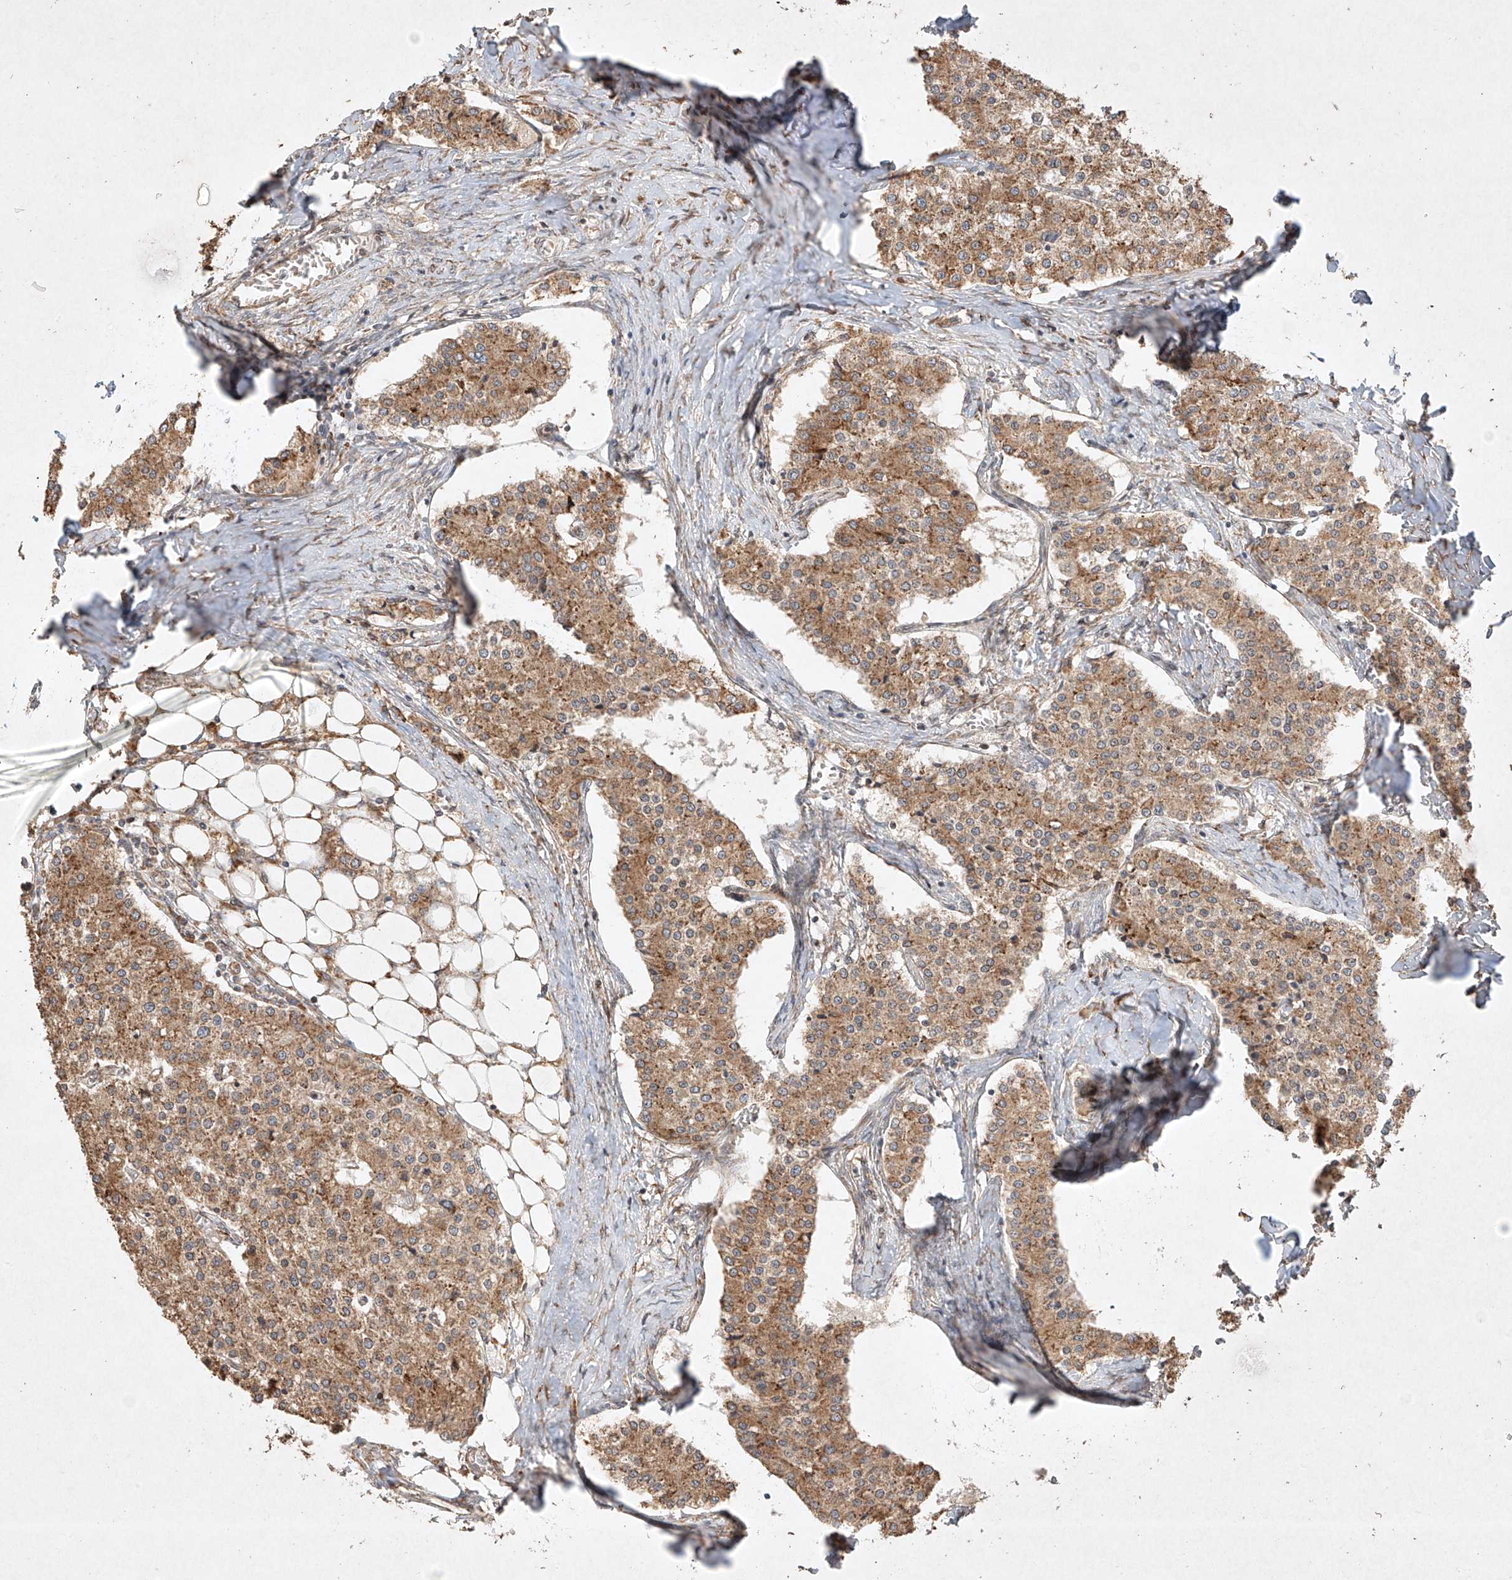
{"staining": {"intensity": "moderate", "quantity": ">75%", "location": "cytoplasmic/membranous"}, "tissue": "carcinoid", "cell_type": "Tumor cells", "image_type": "cancer", "snomed": [{"axis": "morphology", "description": "Carcinoid, malignant, NOS"}, {"axis": "topography", "description": "Colon"}], "caption": "Immunohistochemistry (DAB (3,3'-diaminobenzidine)) staining of carcinoid demonstrates moderate cytoplasmic/membranous protein staining in approximately >75% of tumor cells.", "gene": "SEMA3B", "patient": {"sex": "female", "age": 52}}